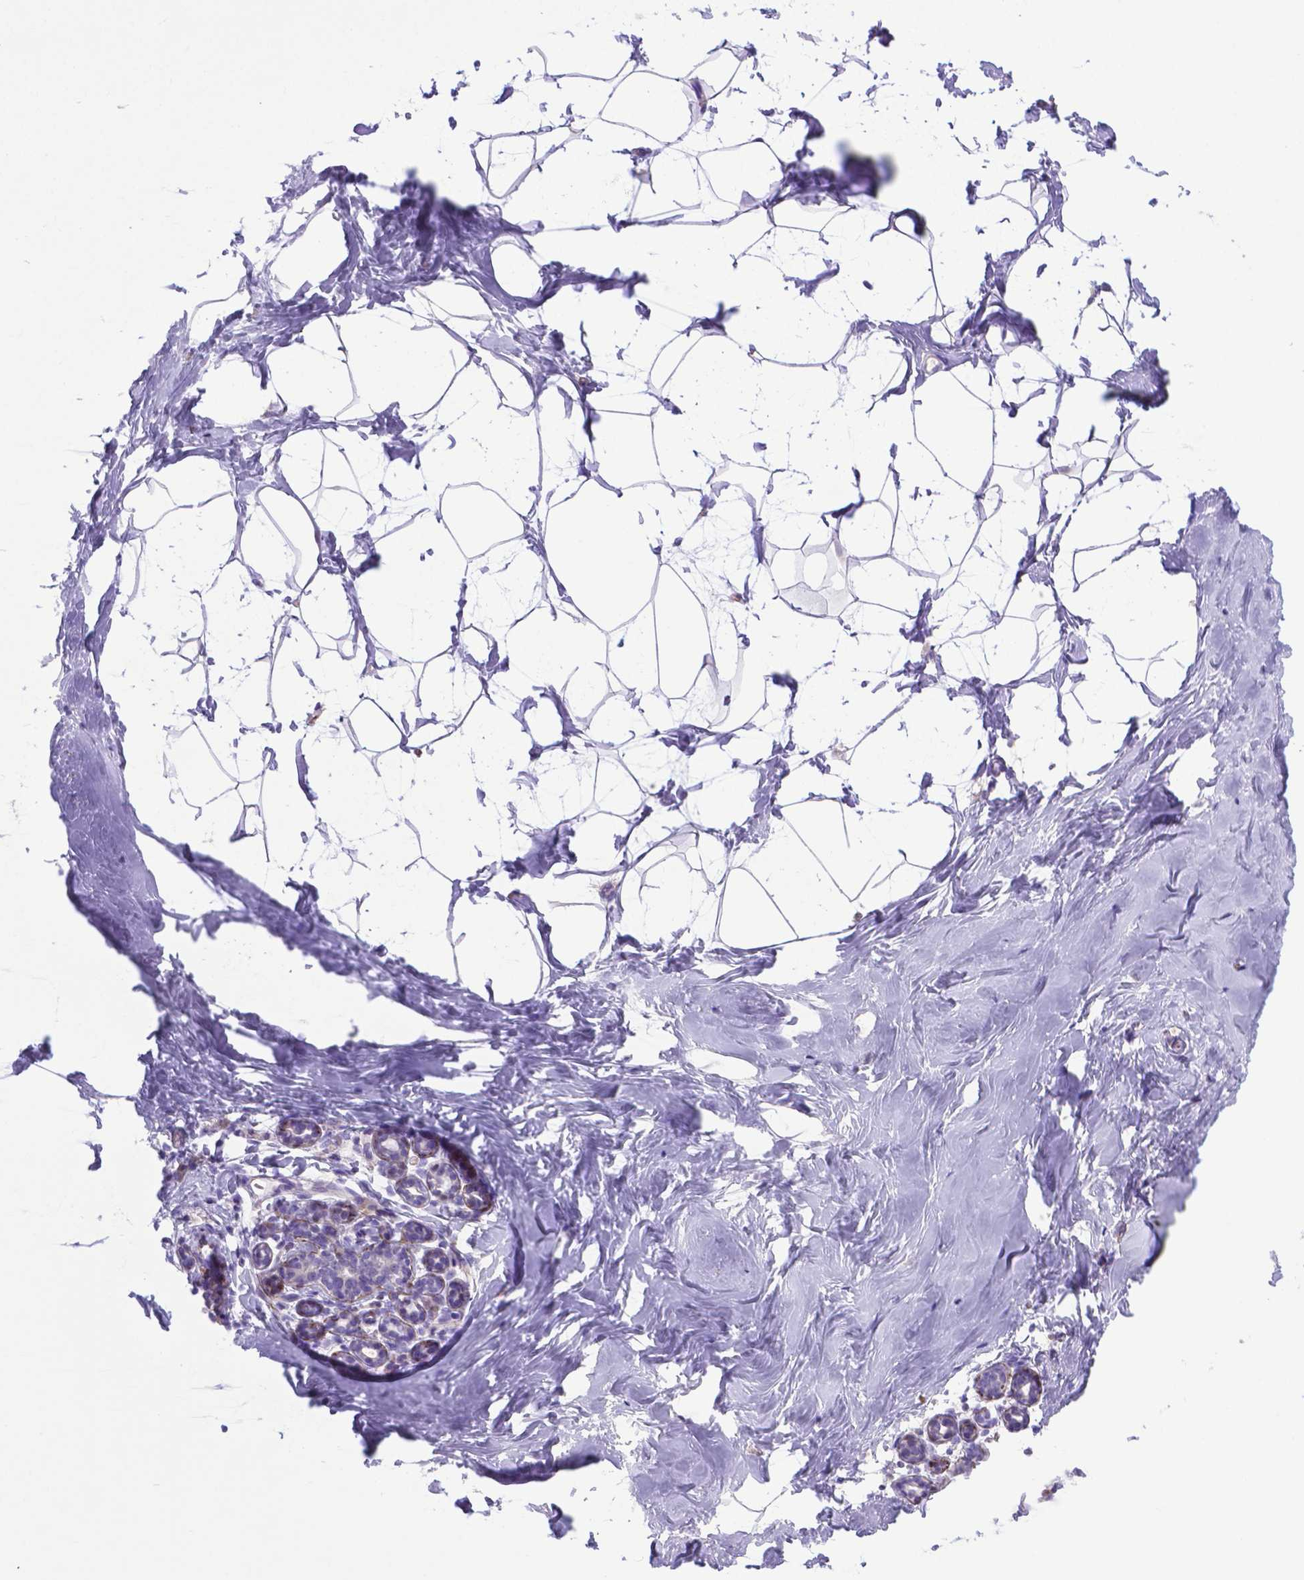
{"staining": {"intensity": "negative", "quantity": "none", "location": "none"}, "tissue": "breast", "cell_type": "Adipocytes", "image_type": "normal", "snomed": [{"axis": "morphology", "description": "Normal tissue, NOS"}, {"axis": "topography", "description": "Breast"}], "caption": "Immunohistochemical staining of benign human breast demonstrates no significant expression in adipocytes. The staining is performed using DAB (3,3'-diaminobenzidine) brown chromogen with nuclei counter-stained in using hematoxylin.", "gene": "LZTR1", "patient": {"sex": "female", "age": 32}}